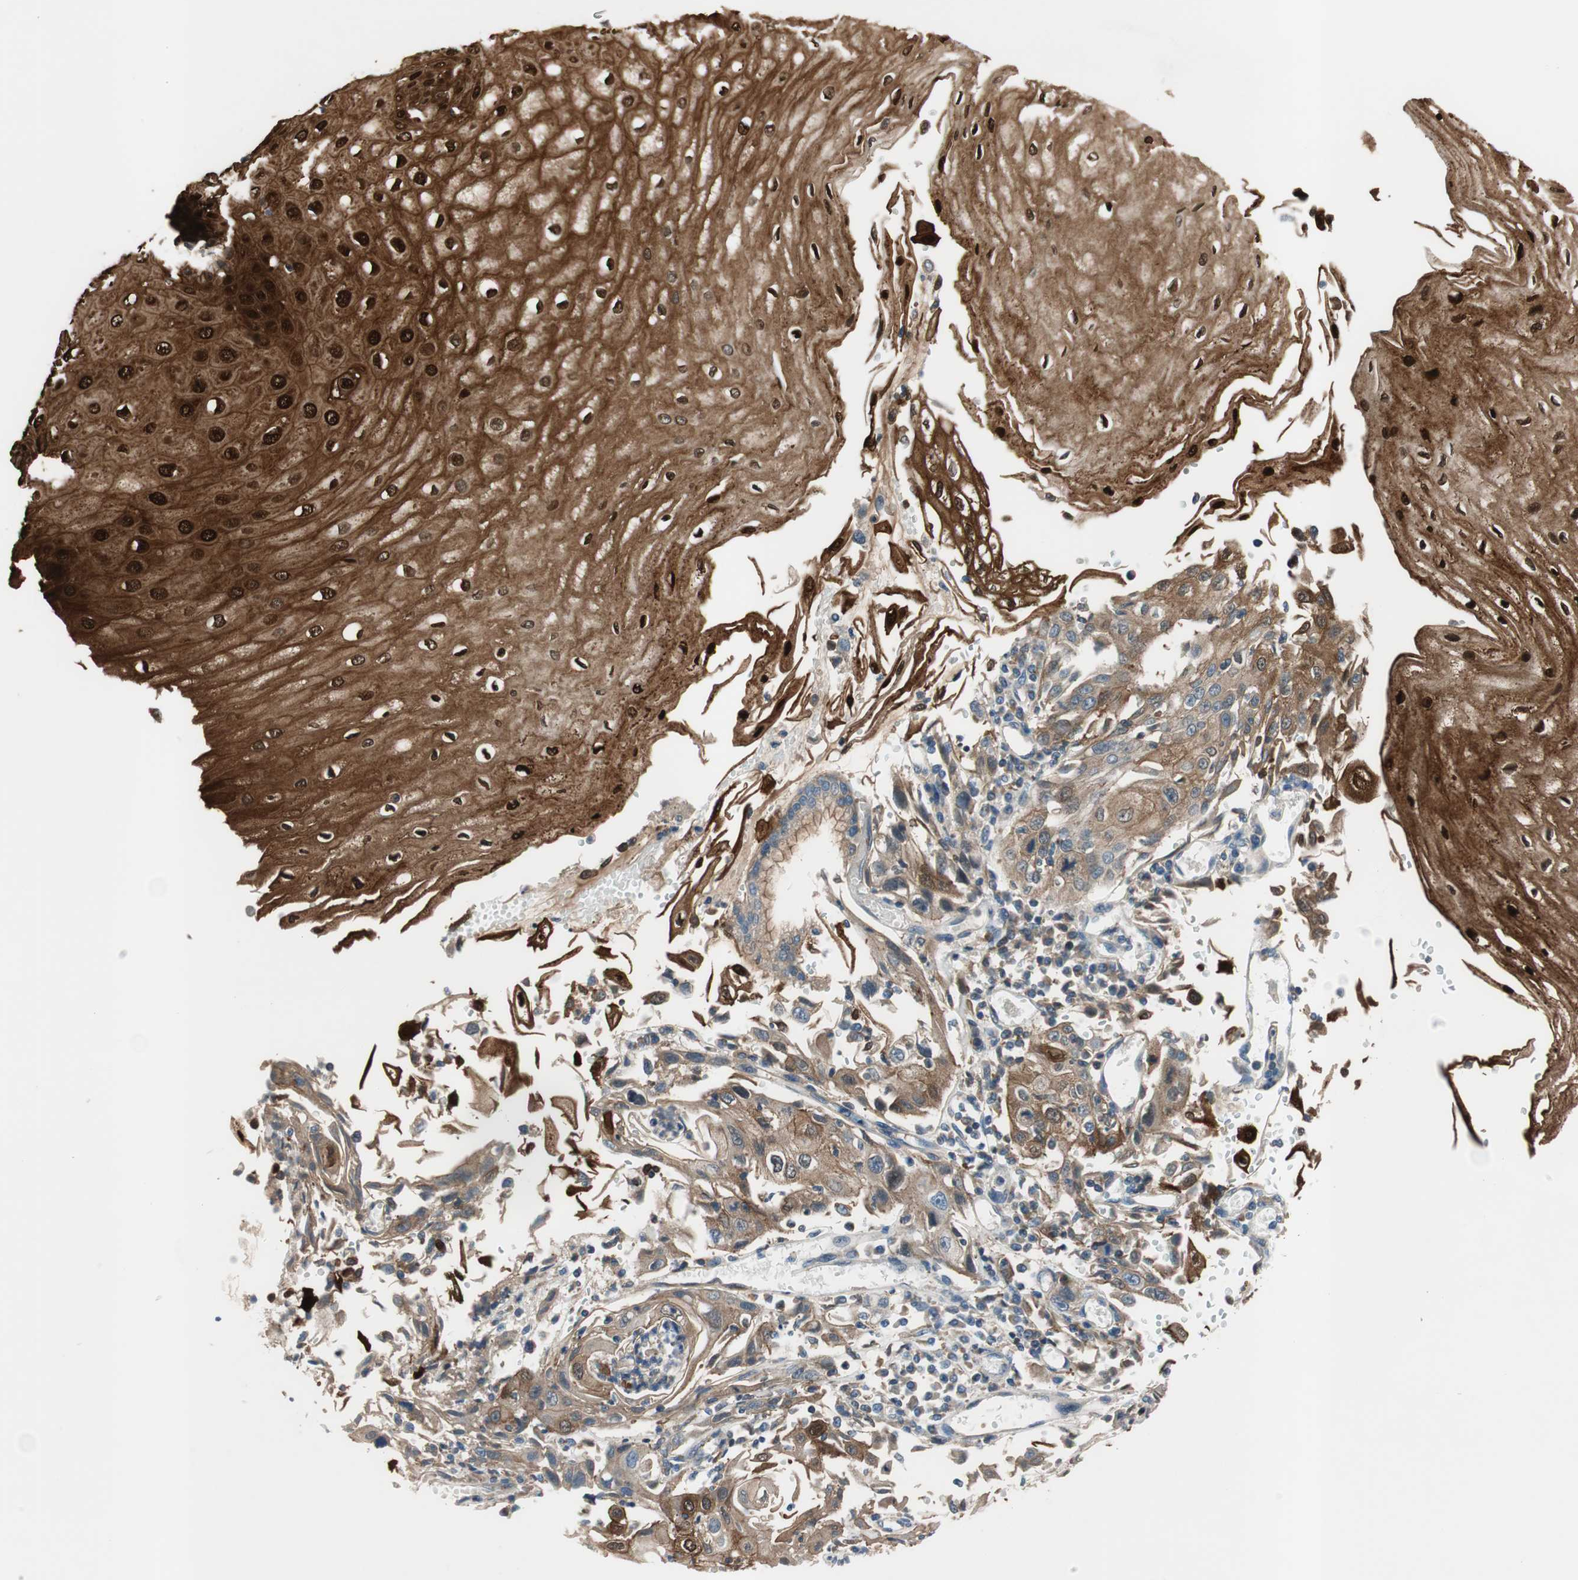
{"staining": {"intensity": "moderate", "quantity": ">75%", "location": "cytoplasmic/membranous,nuclear"}, "tissue": "esophagus", "cell_type": "Squamous epithelial cells", "image_type": "normal", "snomed": [{"axis": "morphology", "description": "Normal tissue, NOS"}, {"axis": "morphology", "description": "Squamous cell carcinoma, NOS"}, {"axis": "topography", "description": "Esophagus"}], "caption": "Immunohistochemical staining of normal esophagus exhibits moderate cytoplasmic/membranous,nuclear protein staining in about >75% of squamous epithelial cells.", "gene": "CALML3", "patient": {"sex": "male", "age": 65}}